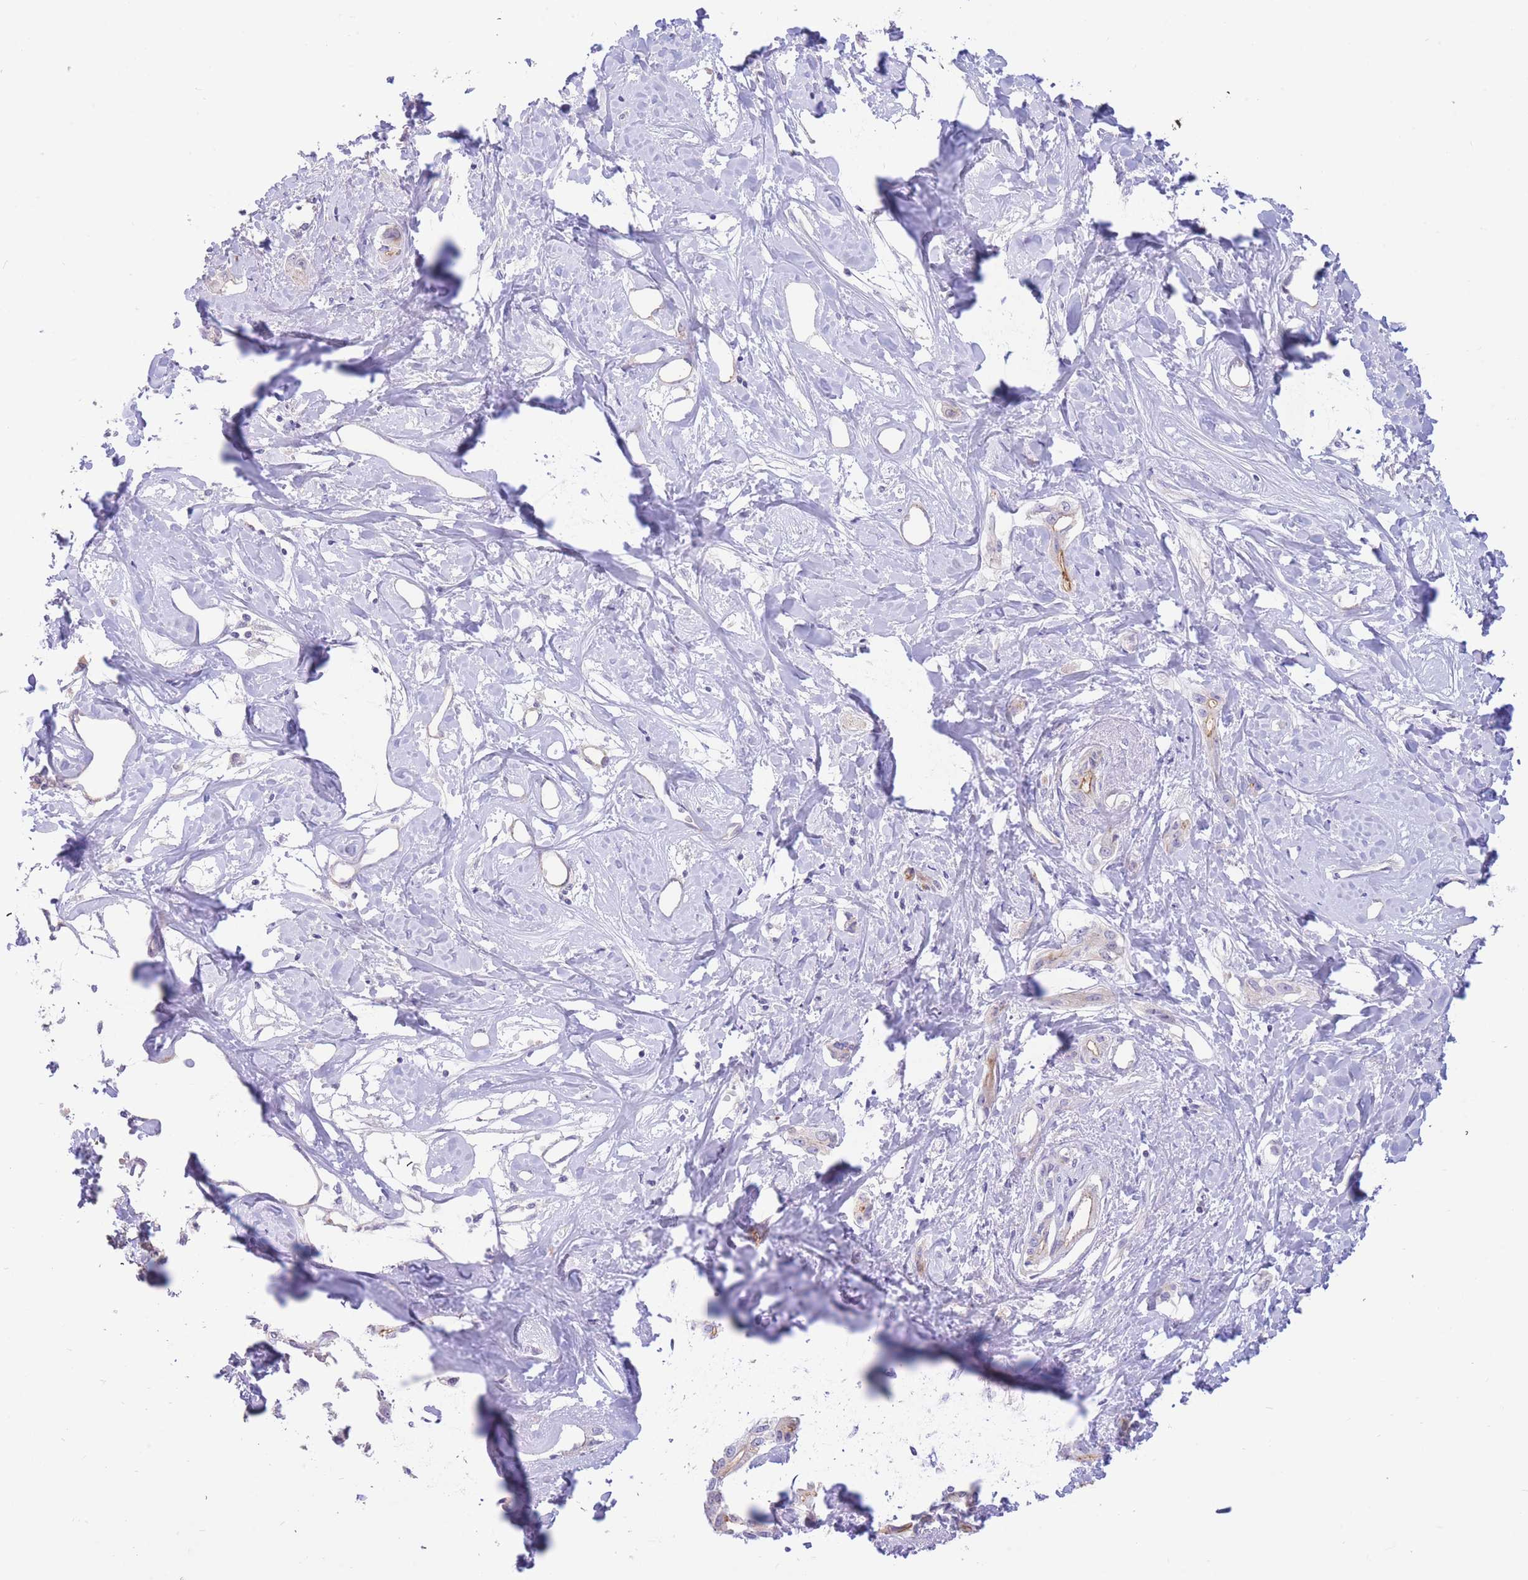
{"staining": {"intensity": "negative", "quantity": "none", "location": "none"}, "tissue": "liver cancer", "cell_type": "Tumor cells", "image_type": "cancer", "snomed": [{"axis": "morphology", "description": "Cholangiocarcinoma"}, {"axis": "topography", "description": "Liver"}], "caption": "This is an IHC image of liver cancer (cholangiocarcinoma). There is no expression in tumor cells.", "gene": "SULT1A1", "patient": {"sex": "male", "age": 59}}